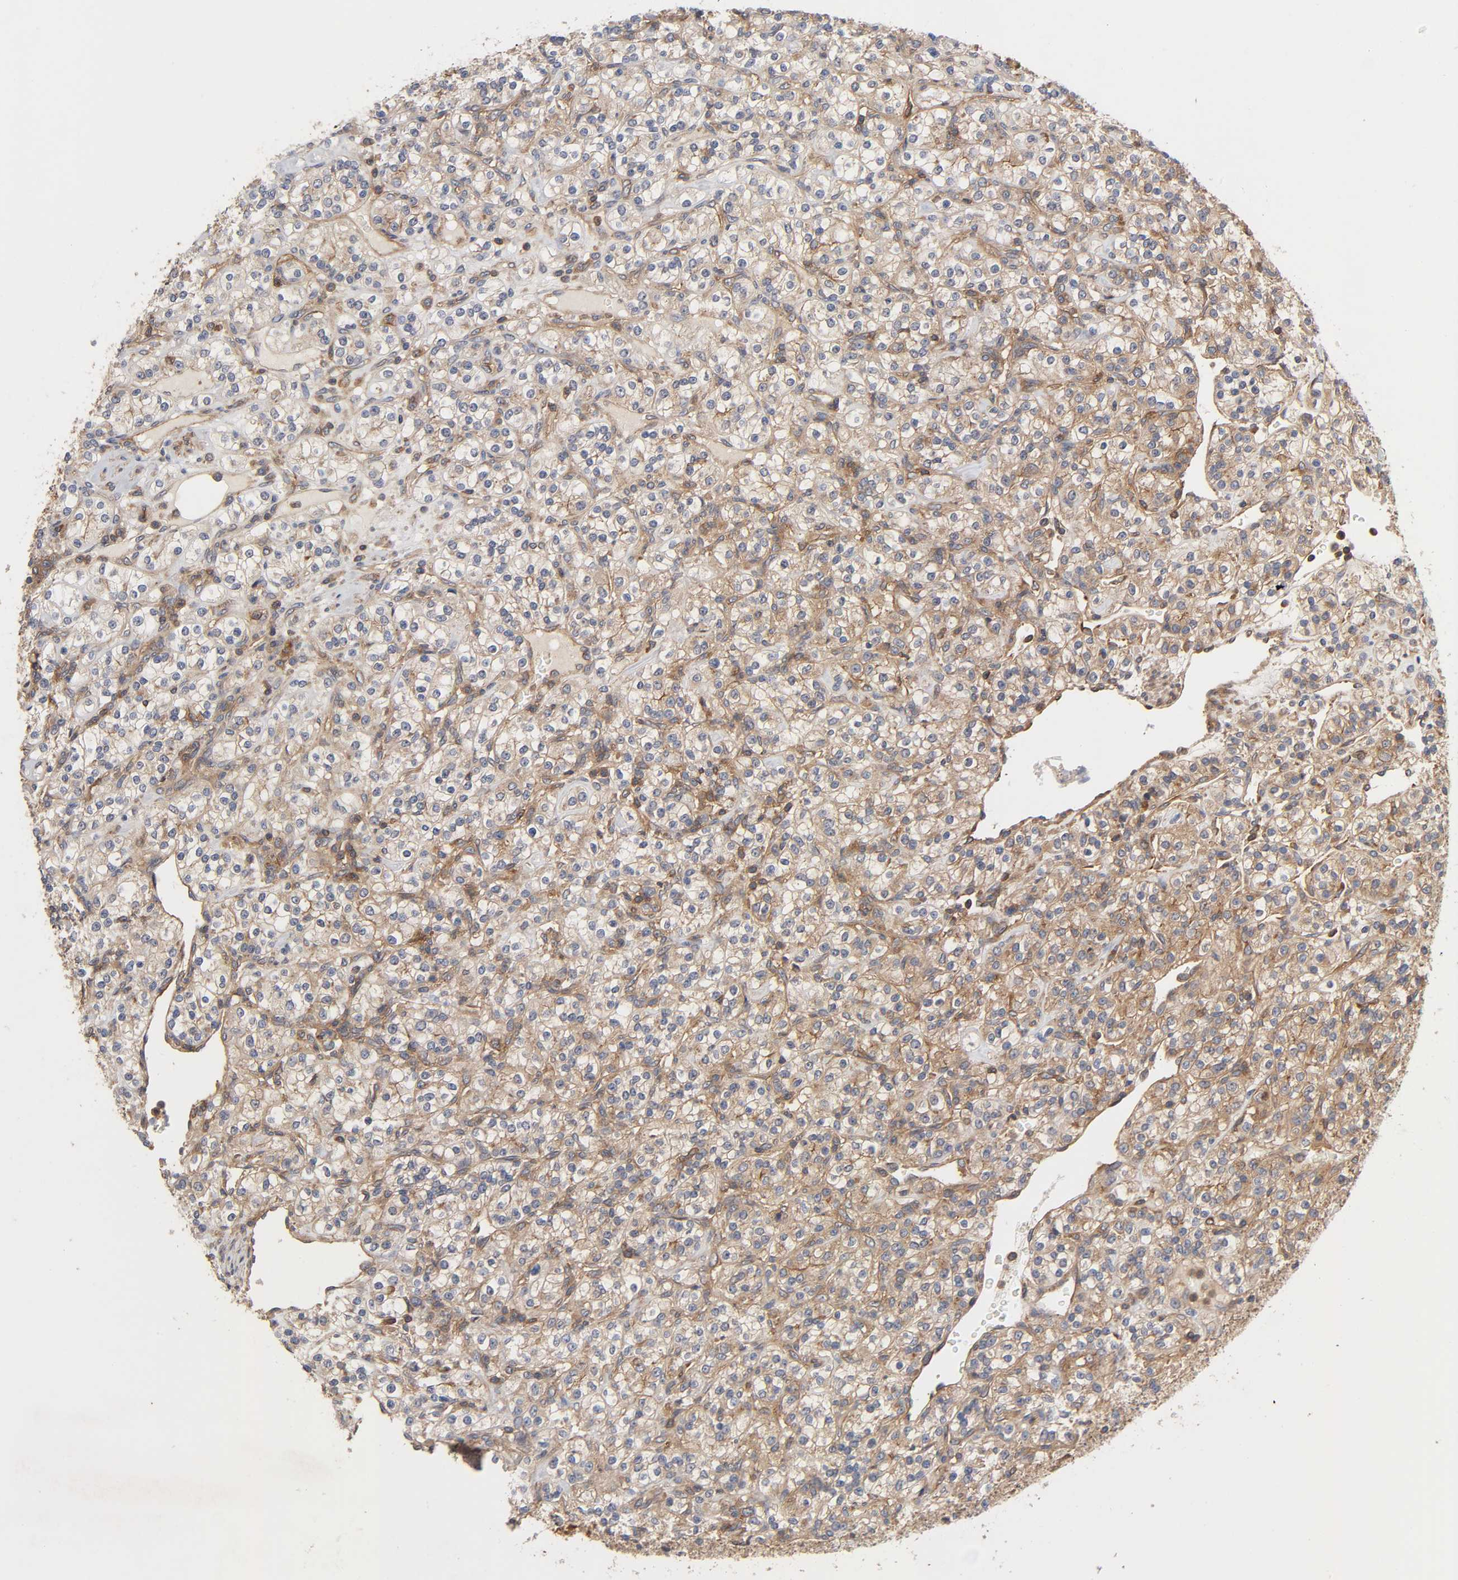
{"staining": {"intensity": "weak", "quantity": "25%-75%", "location": "cytoplasmic/membranous"}, "tissue": "renal cancer", "cell_type": "Tumor cells", "image_type": "cancer", "snomed": [{"axis": "morphology", "description": "Adenocarcinoma, NOS"}, {"axis": "topography", "description": "Kidney"}], "caption": "Human adenocarcinoma (renal) stained for a protein (brown) reveals weak cytoplasmic/membranous positive expression in about 25%-75% of tumor cells.", "gene": "LAMTOR2", "patient": {"sex": "male", "age": 77}}